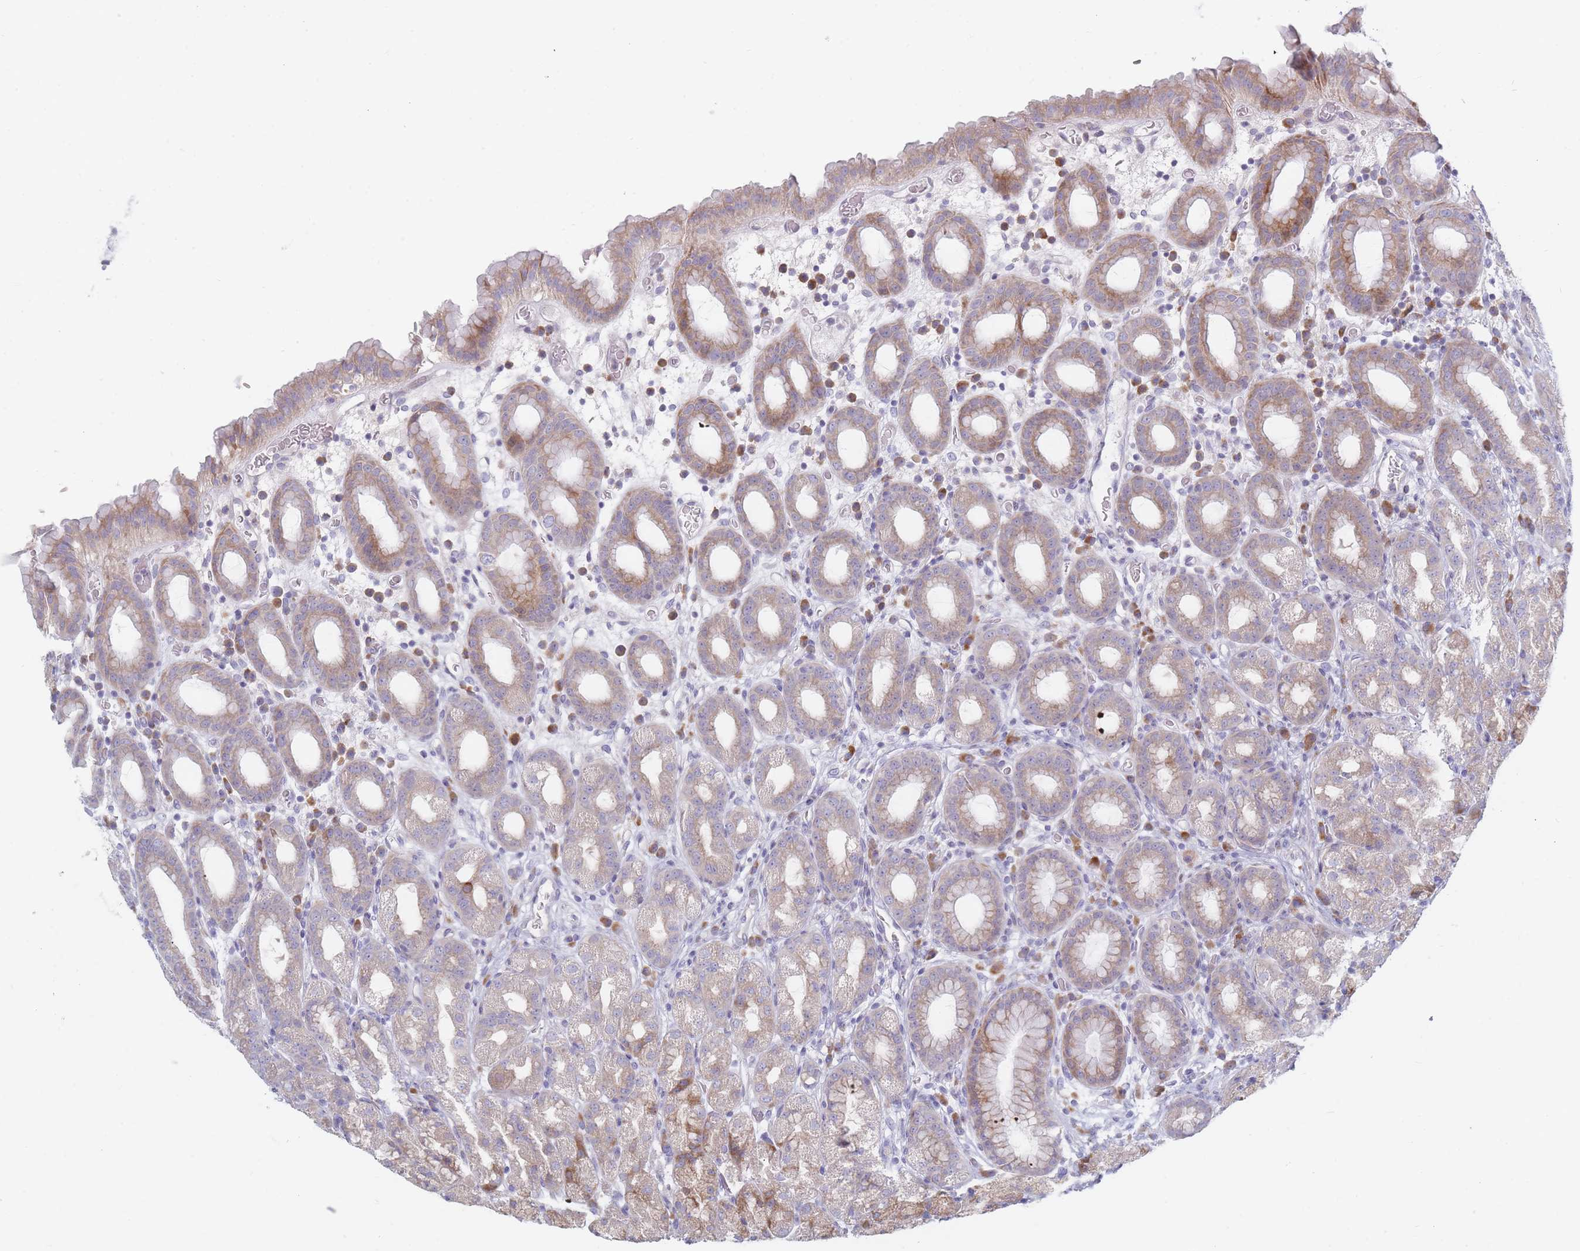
{"staining": {"intensity": "moderate", "quantity": "25%-75%", "location": "cytoplasmic/membranous"}, "tissue": "stomach", "cell_type": "Glandular cells", "image_type": "normal", "snomed": [{"axis": "morphology", "description": "Normal tissue, NOS"}, {"axis": "topography", "description": "Stomach, upper"}, {"axis": "topography", "description": "Stomach, lower"}, {"axis": "topography", "description": "Small intestine"}], "caption": "Immunohistochemistry (IHC) (DAB) staining of unremarkable stomach shows moderate cytoplasmic/membranous protein staining in approximately 25%-75% of glandular cells.", "gene": "SPATS1", "patient": {"sex": "male", "age": 68}}